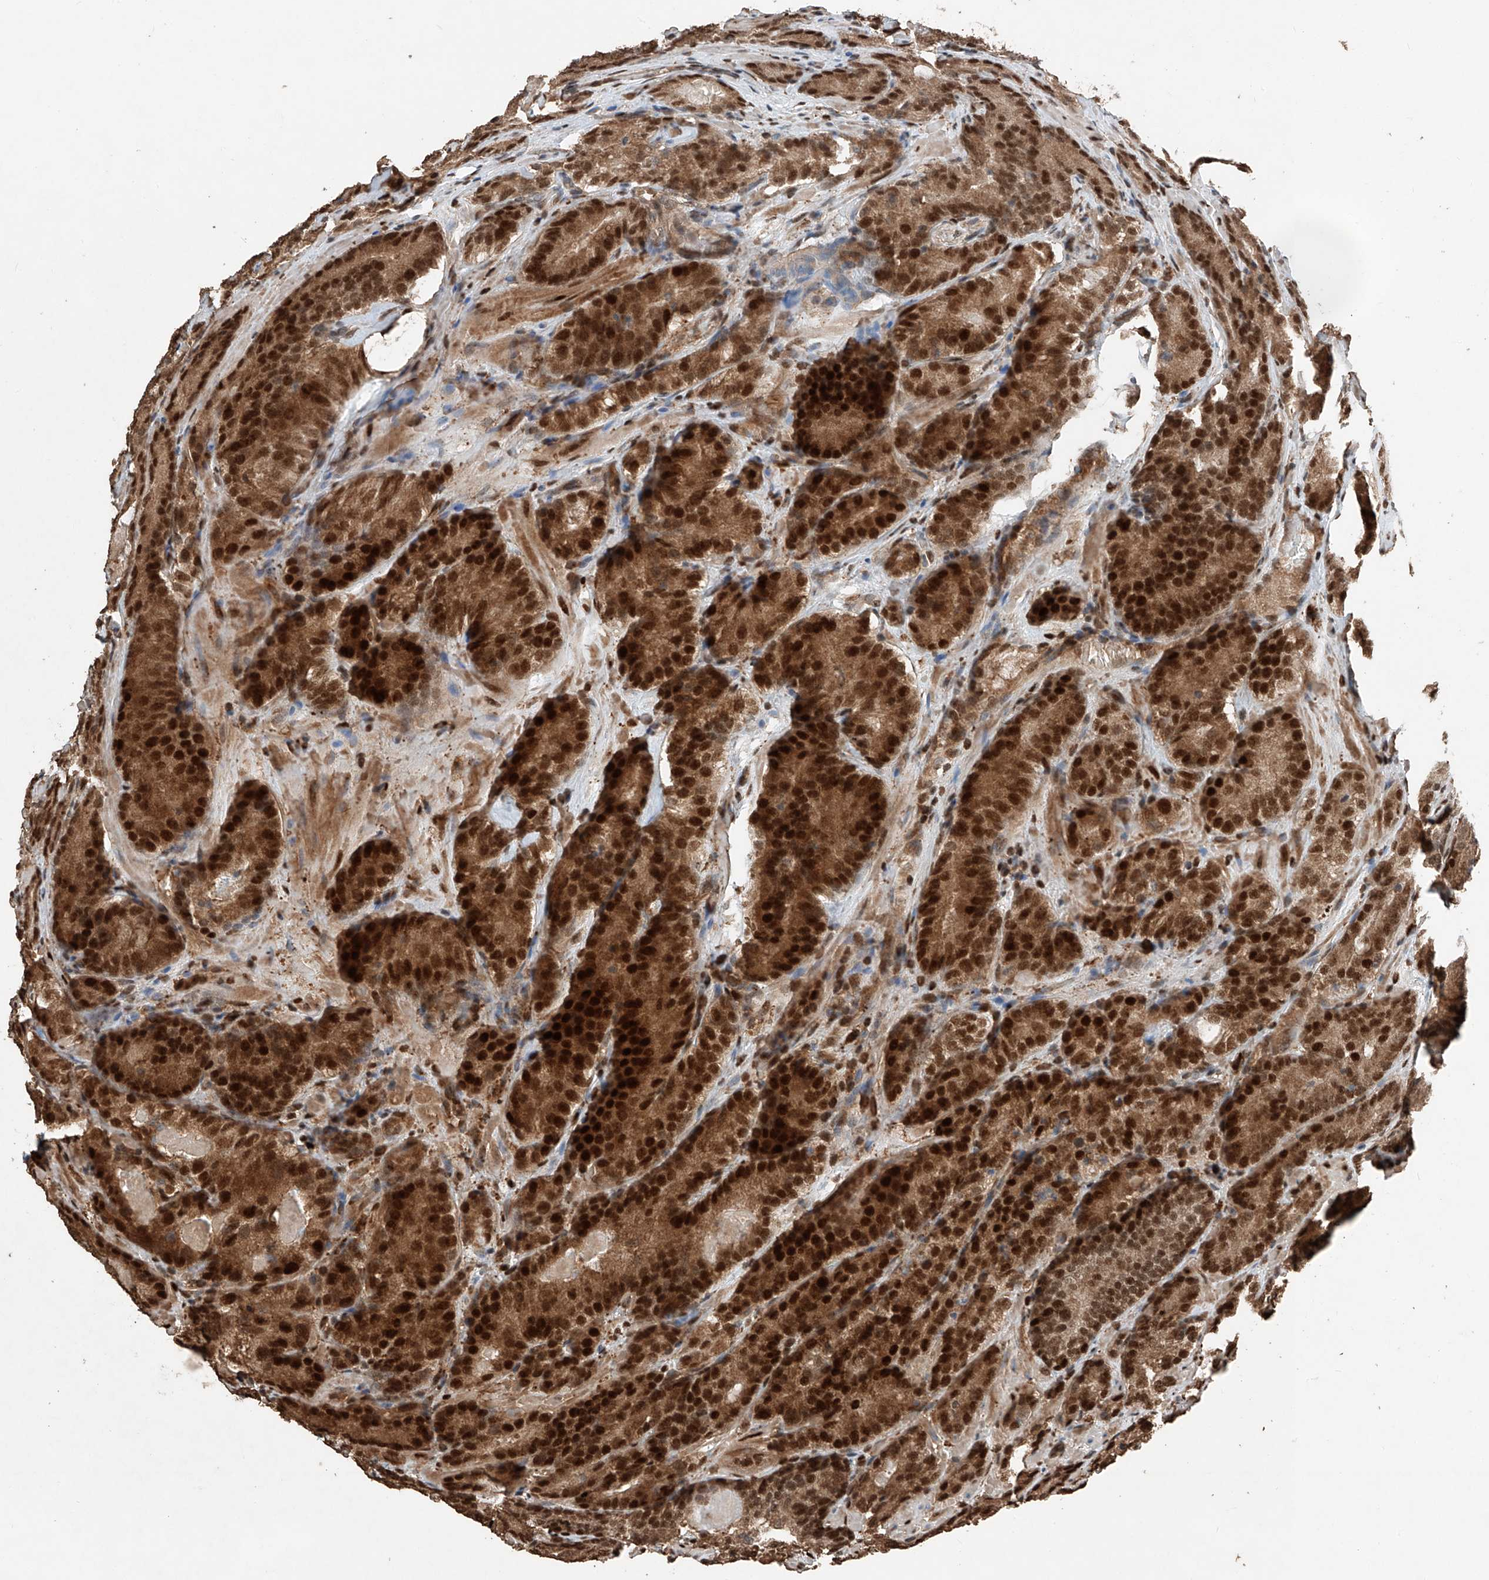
{"staining": {"intensity": "strong", "quantity": ">75%", "location": "cytoplasmic/membranous,nuclear"}, "tissue": "prostate cancer", "cell_type": "Tumor cells", "image_type": "cancer", "snomed": [{"axis": "morphology", "description": "Adenocarcinoma, High grade"}, {"axis": "topography", "description": "Prostate"}], "caption": "Immunohistochemical staining of human prostate high-grade adenocarcinoma shows high levels of strong cytoplasmic/membranous and nuclear protein positivity in approximately >75% of tumor cells.", "gene": "RMND1", "patient": {"sex": "male", "age": 57}}